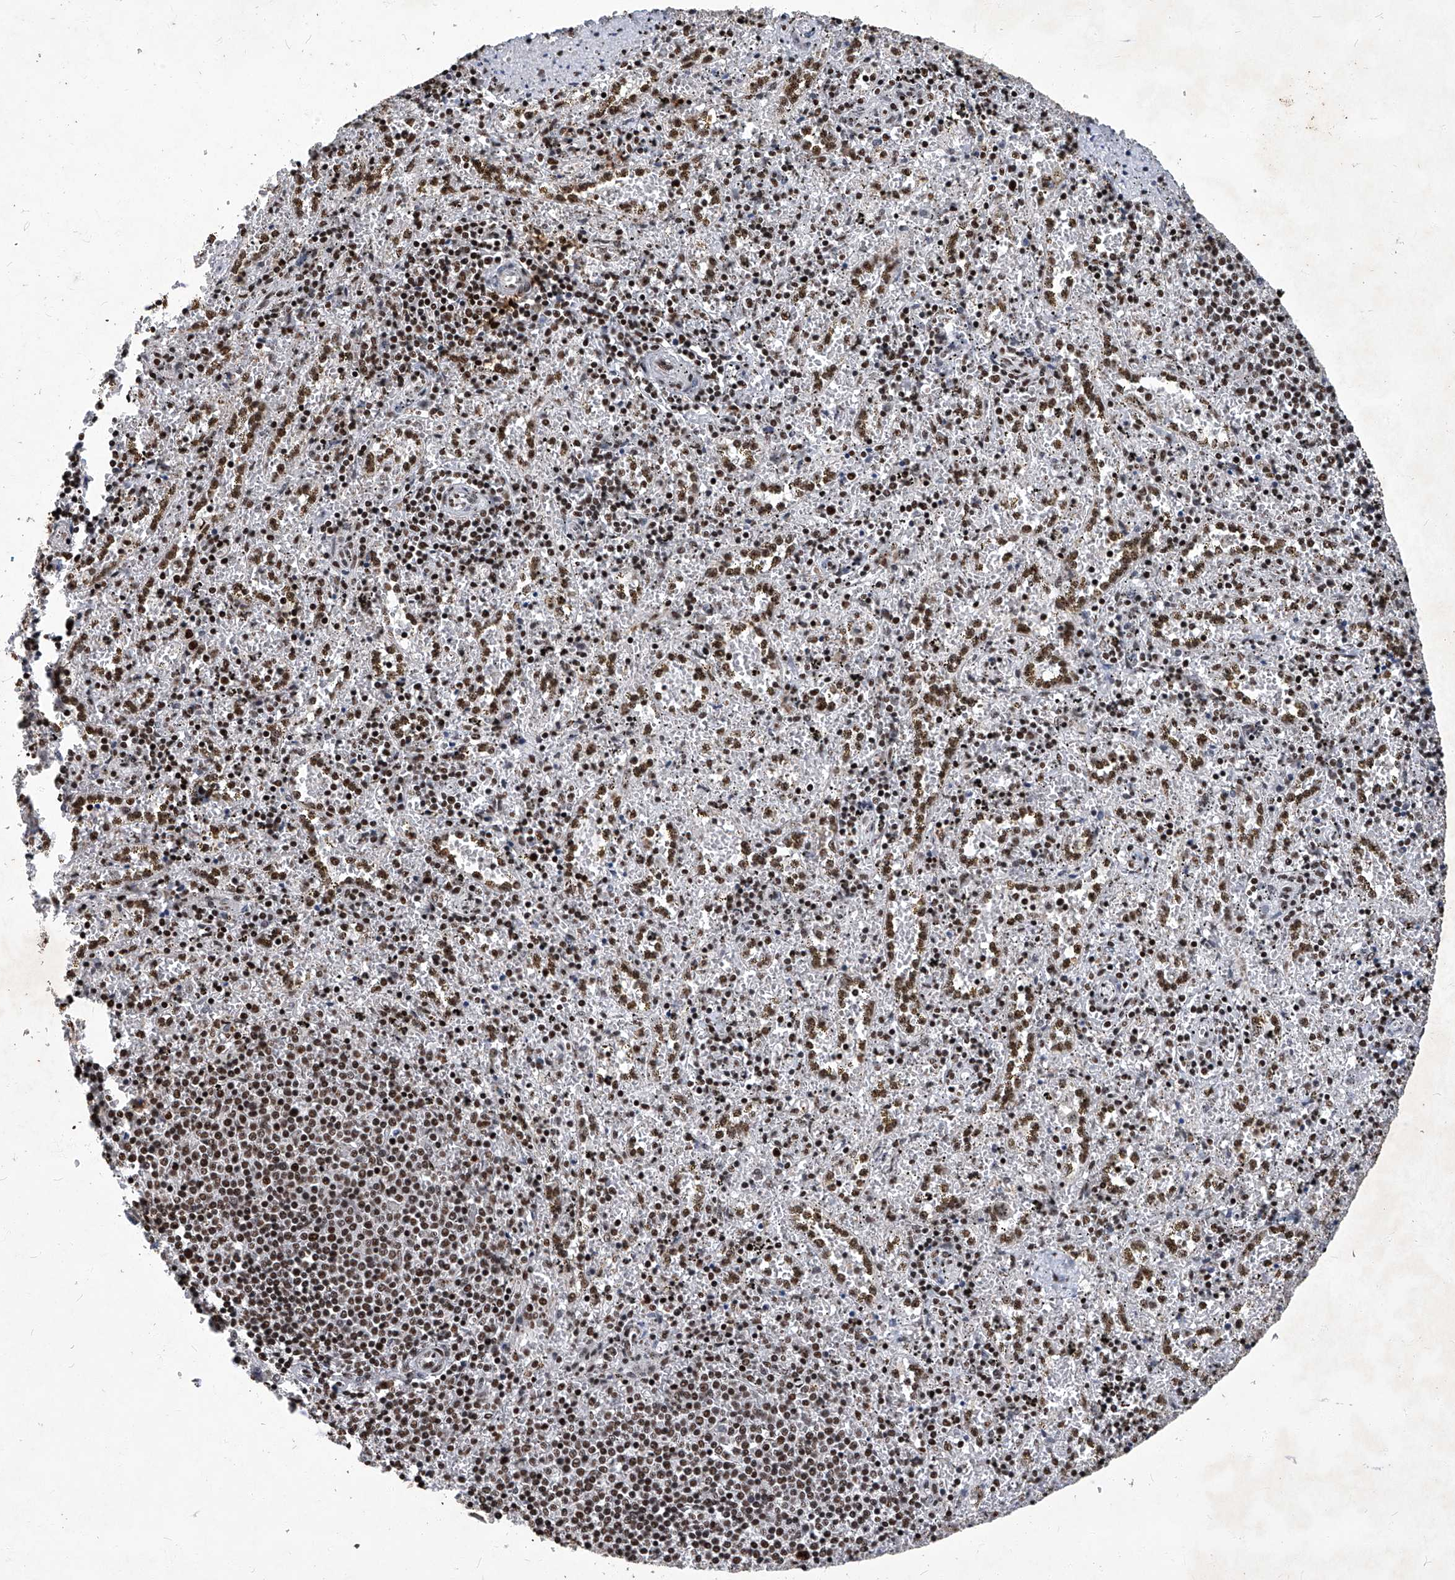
{"staining": {"intensity": "moderate", "quantity": ">75%", "location": "nuclear"}, "tissue": "spleen", "cell_type": "Cells in red pulp", "image_type": "normal", "snomed": [{"axis": "morphology", "description": "Normal tissue, NOS"}, {"axis": "topography", "description": "Spleen"}], "caption": "An immunohistochemistry micrograph of normal tissue is shown. Protein staining in brown labels moderate nuclear positivity in spleen within cells in red pulp.", "gene": "HBP1", "patient": {"sex": "male", "age": 11}}